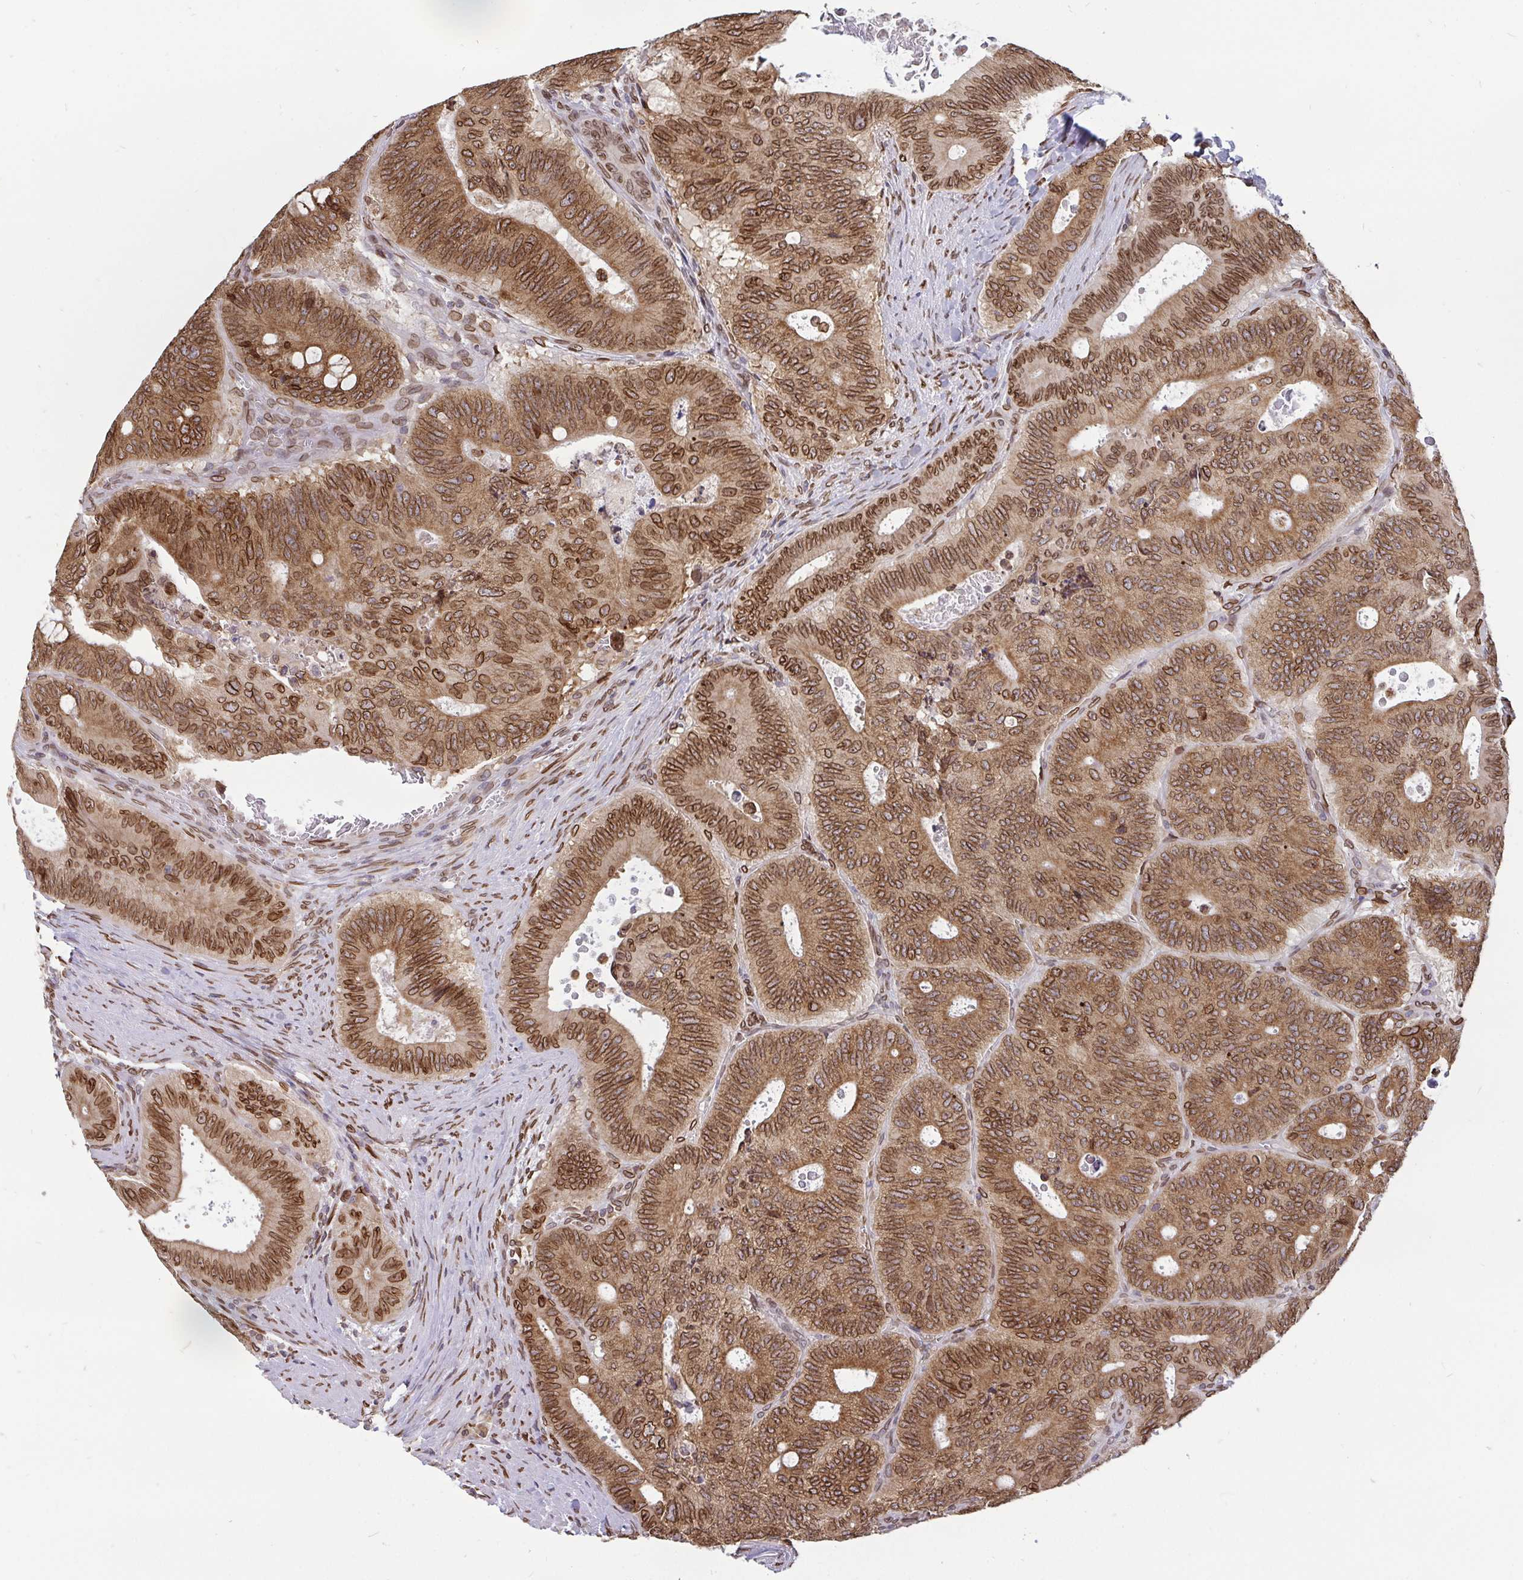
{"staining": {"intensity": "moderate", "quantity": ">75%", "location": "cytoplasmic/membranous,nuclear"}, "tissue": "colorectal cancer", "cell_type": "Tumor cells", "image_type": "cancer", "snomed": [{"axis": "morphology", "description": "Adenocarcinoma, NOS"}, {"axis": "topography", "description": "Colon"}], "caption": "A histopathology image of adenocarcinoma (colorectal) stained for a protein shows moderate cytoplasmic/membranous and nuclear brown staining in tumor cells.", "gene": "EMD", "patient": {"sex": "male", "age": 62}}